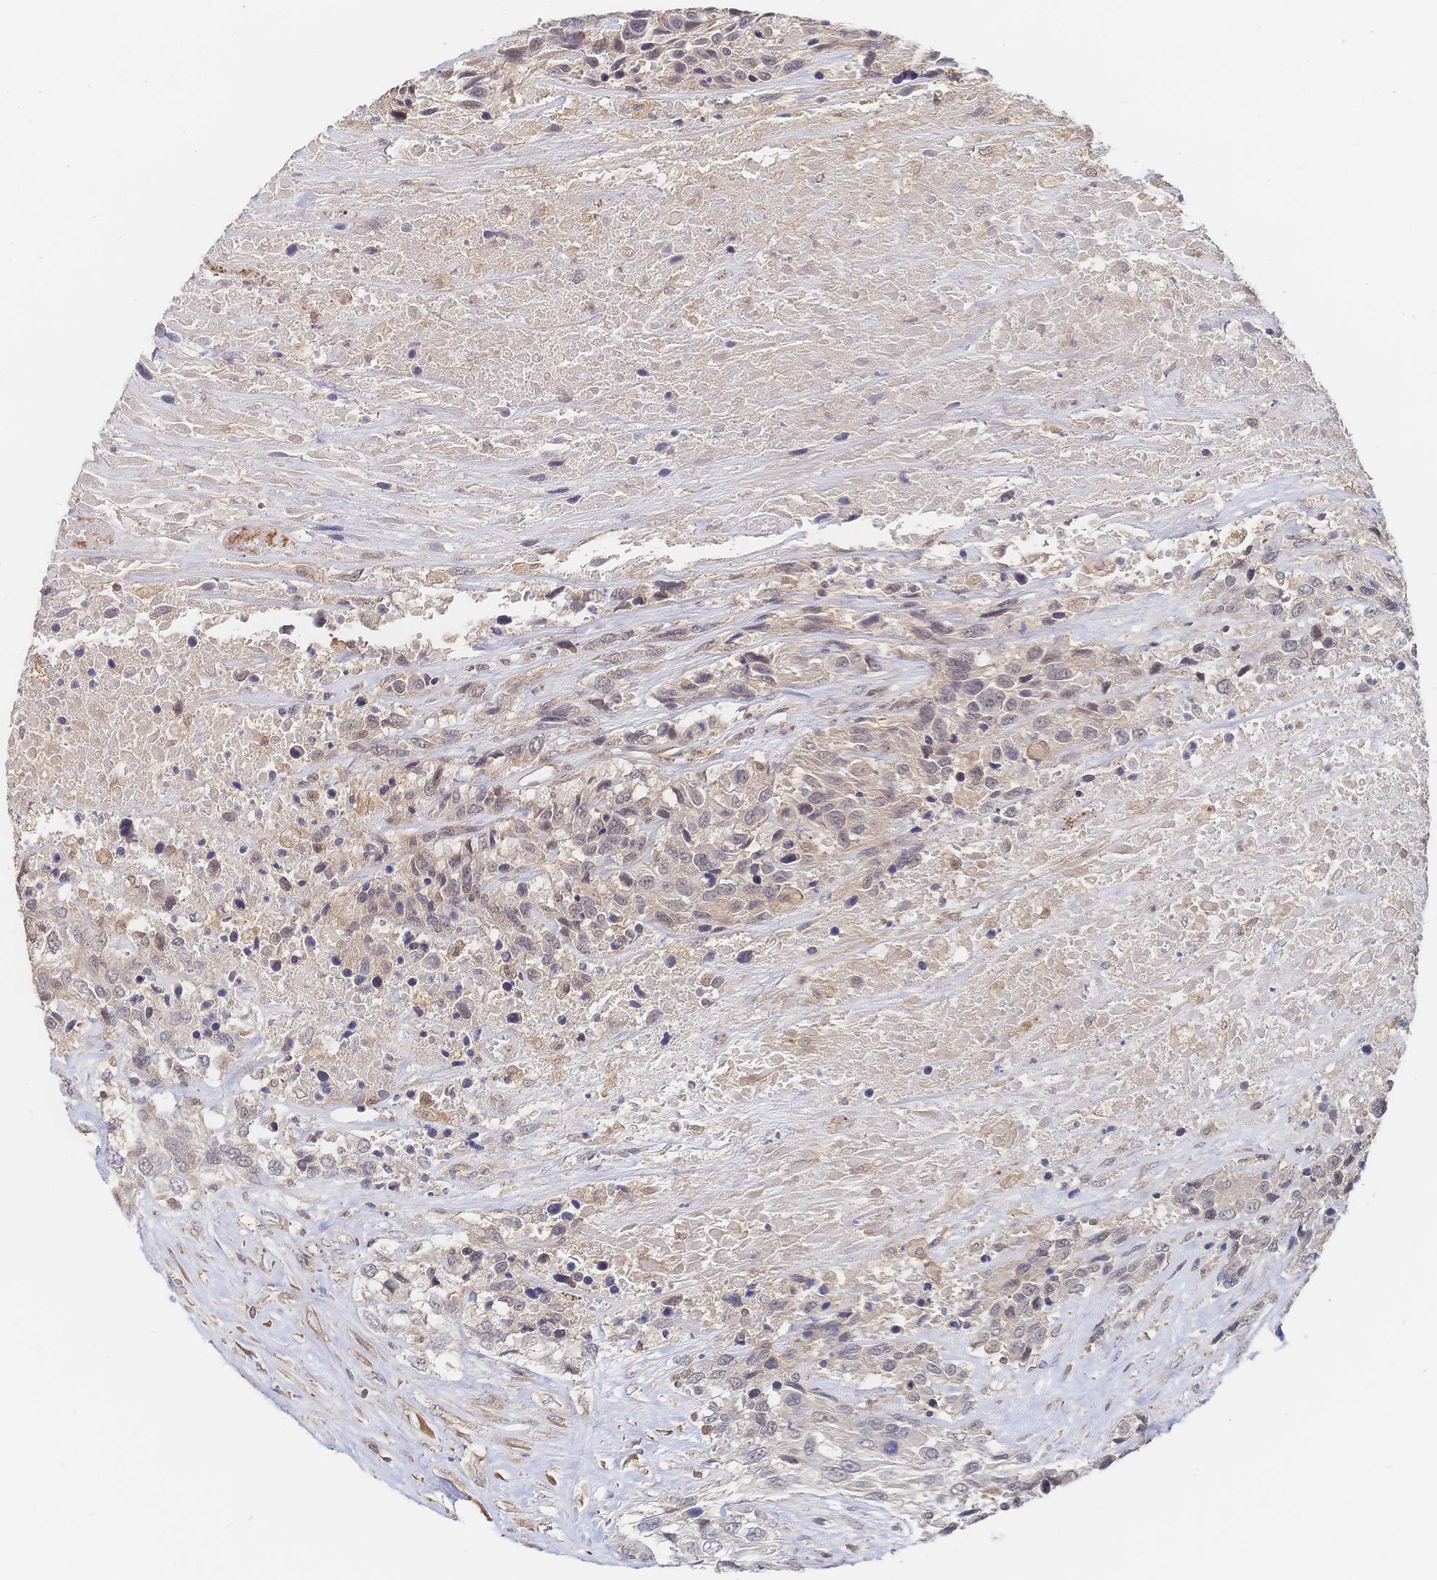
{"staining": {"intensity": "negative", "quantity": "none", "location": "none"}, "tissue": "urothelial cancer", "cell_type": "Tumor cells", "image_type": "cancer", "snomed": [{"axis": "morphology", "description": "Urothelial carcinoma, High grade"}, {"axis": "topography", "description": "Urinary bladder"}], "caption": "The immunohistochemistry image has no significant expression in tumor cells of high-grade urothelial carcinoma tissue.", "gene": "LRP5", "patient": {"sex": "female", "age": 70}}